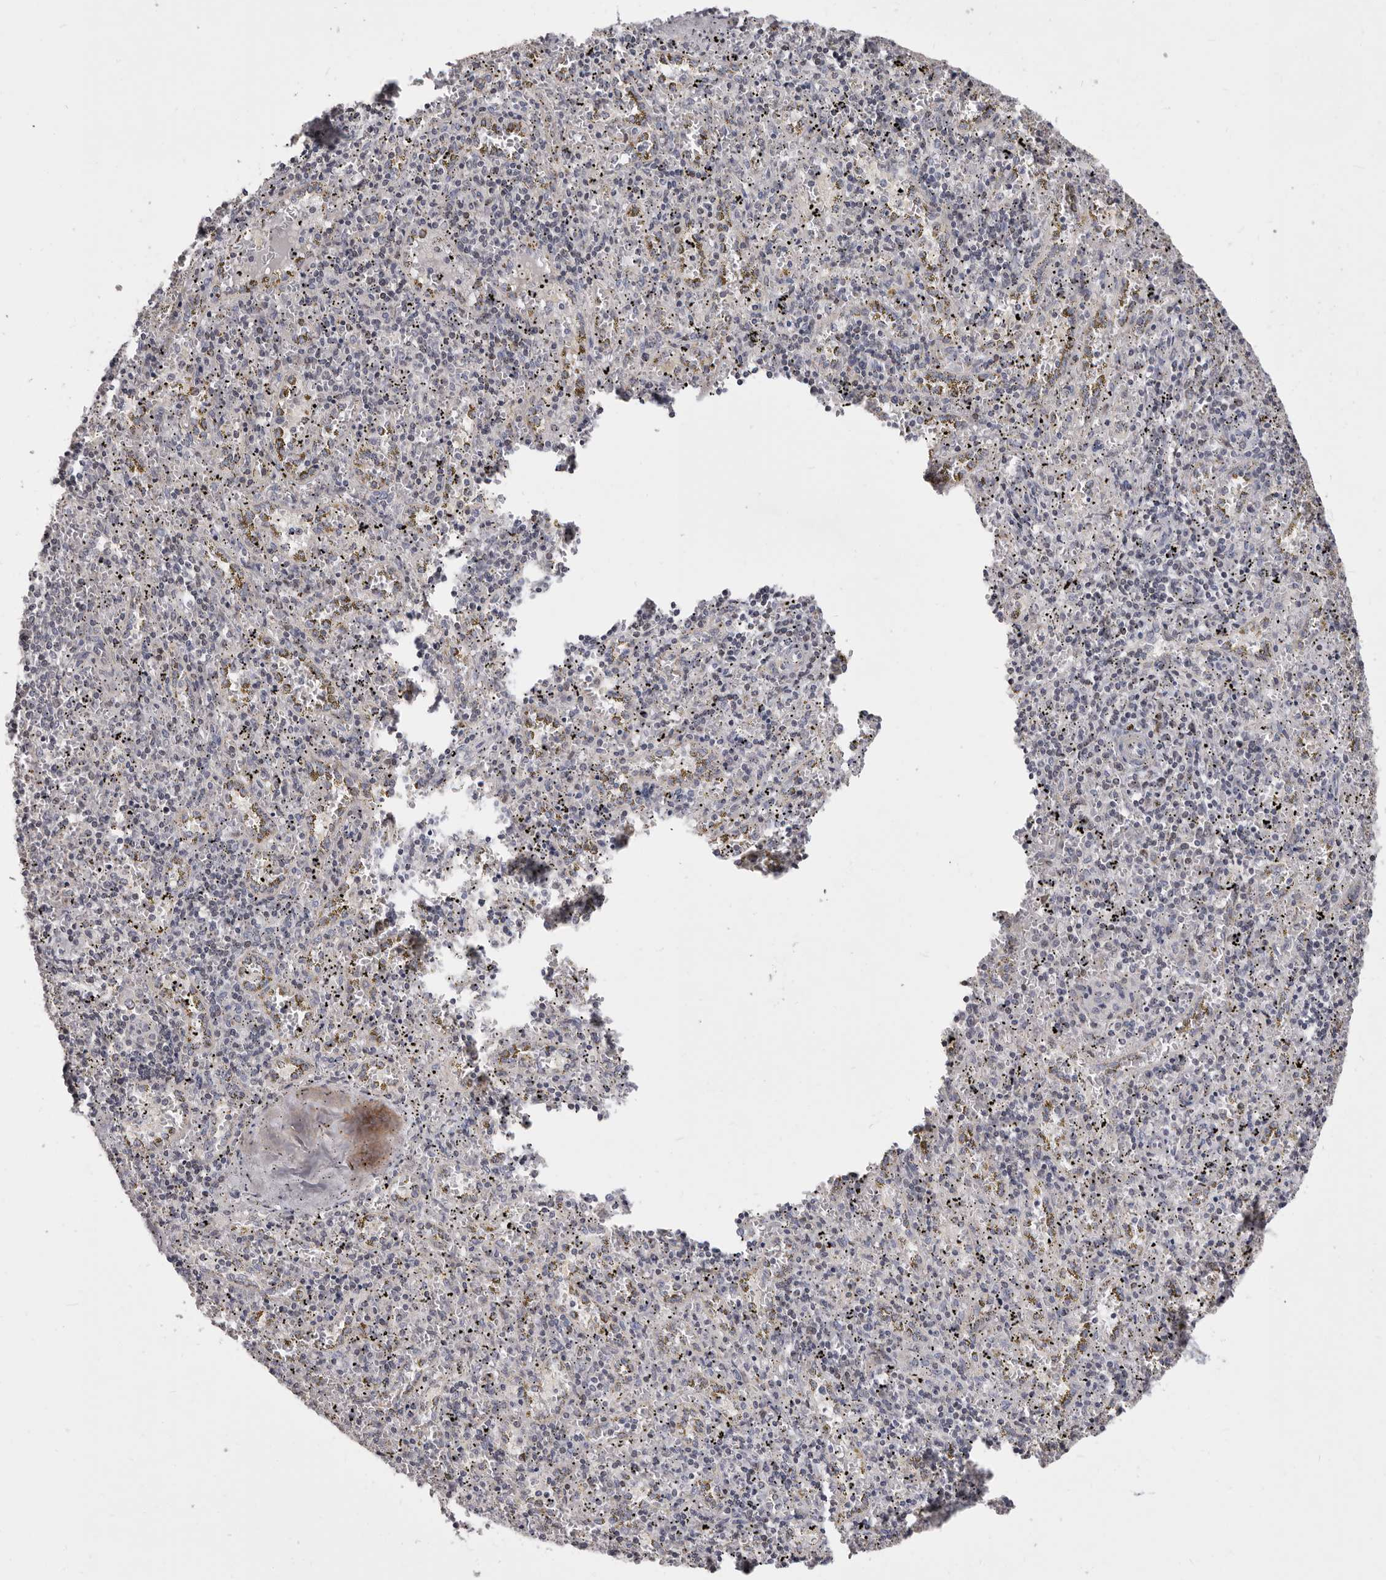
{"staining": {"intensity": "weak", "quantity": "<25%", "location": "nuclear"}, "tissue": "spleen", "cell_type": "Cells in red pulp", "image_type": "normal", "snomed": [{"axis": "morphology", "description": "Normal tissue, NOS"}, {"axis": "topography", "description": "Spleen"}], "caption": "Immunohistochemical staining of unremarkable spleen demonstrates no significant expression in cells in red pulp. (DAB immunohistochemistry visualized using brightfield microscopy, high magnification).", "gene": "TIMM17B", "patient": {"sex": "male", "age": 11}}